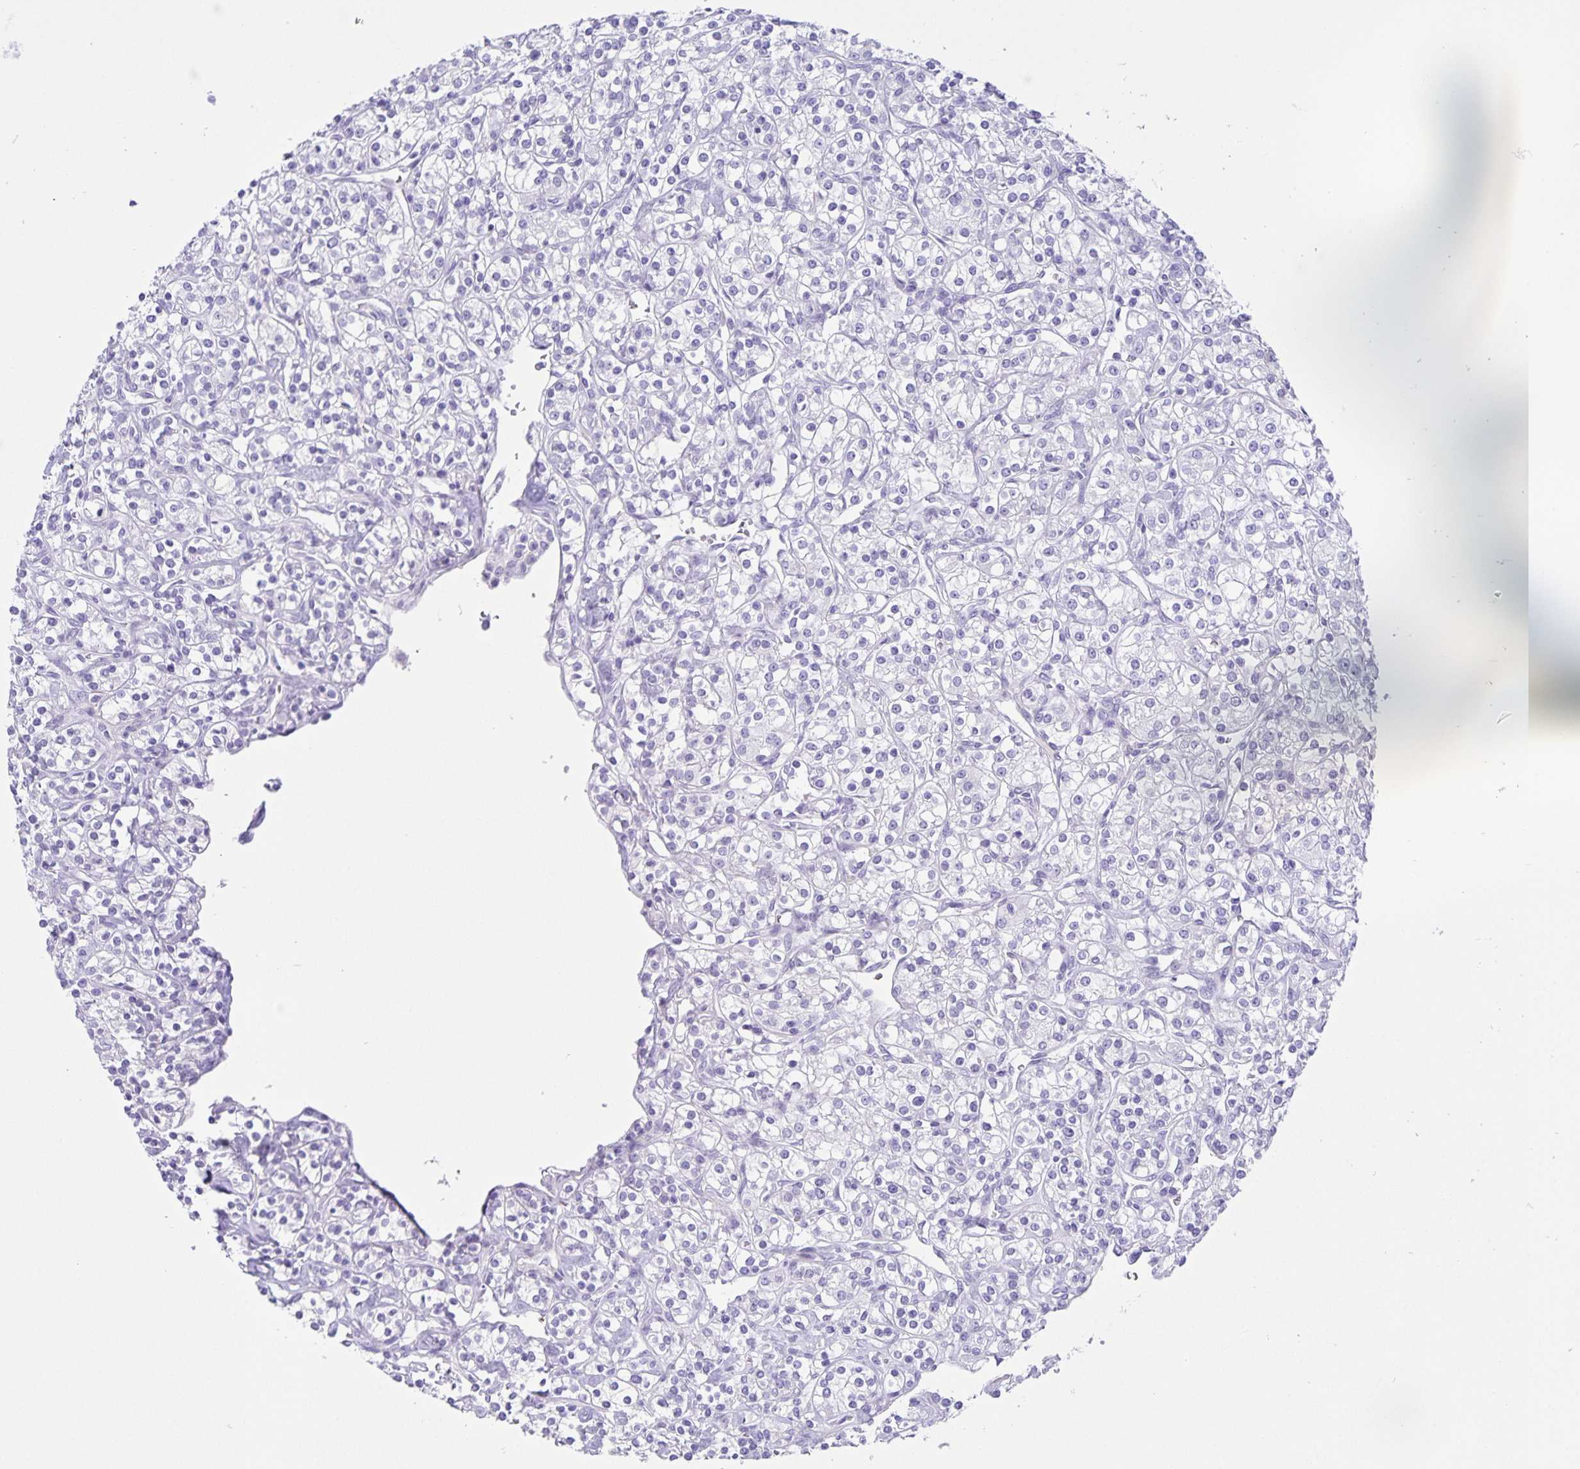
{"staining": {"intensity": "negative", "quantity": "none", "location": "none"}, "tissue": "renal cancer", "cell_type": "Tumor cells", "image_type": "cancer", "snomed": [{"axis": "morphology", "description": "Adenocarcinoma, NOS"}, {"axis": "topography", "description": "Kidney"}], "caption": "This is an immunohistochemistry (IHC) image of human renal cancer. There is no positivity in tumor cells.", "gene": "UBQLN3", "patient": {"sex": "male", "age": 77}}